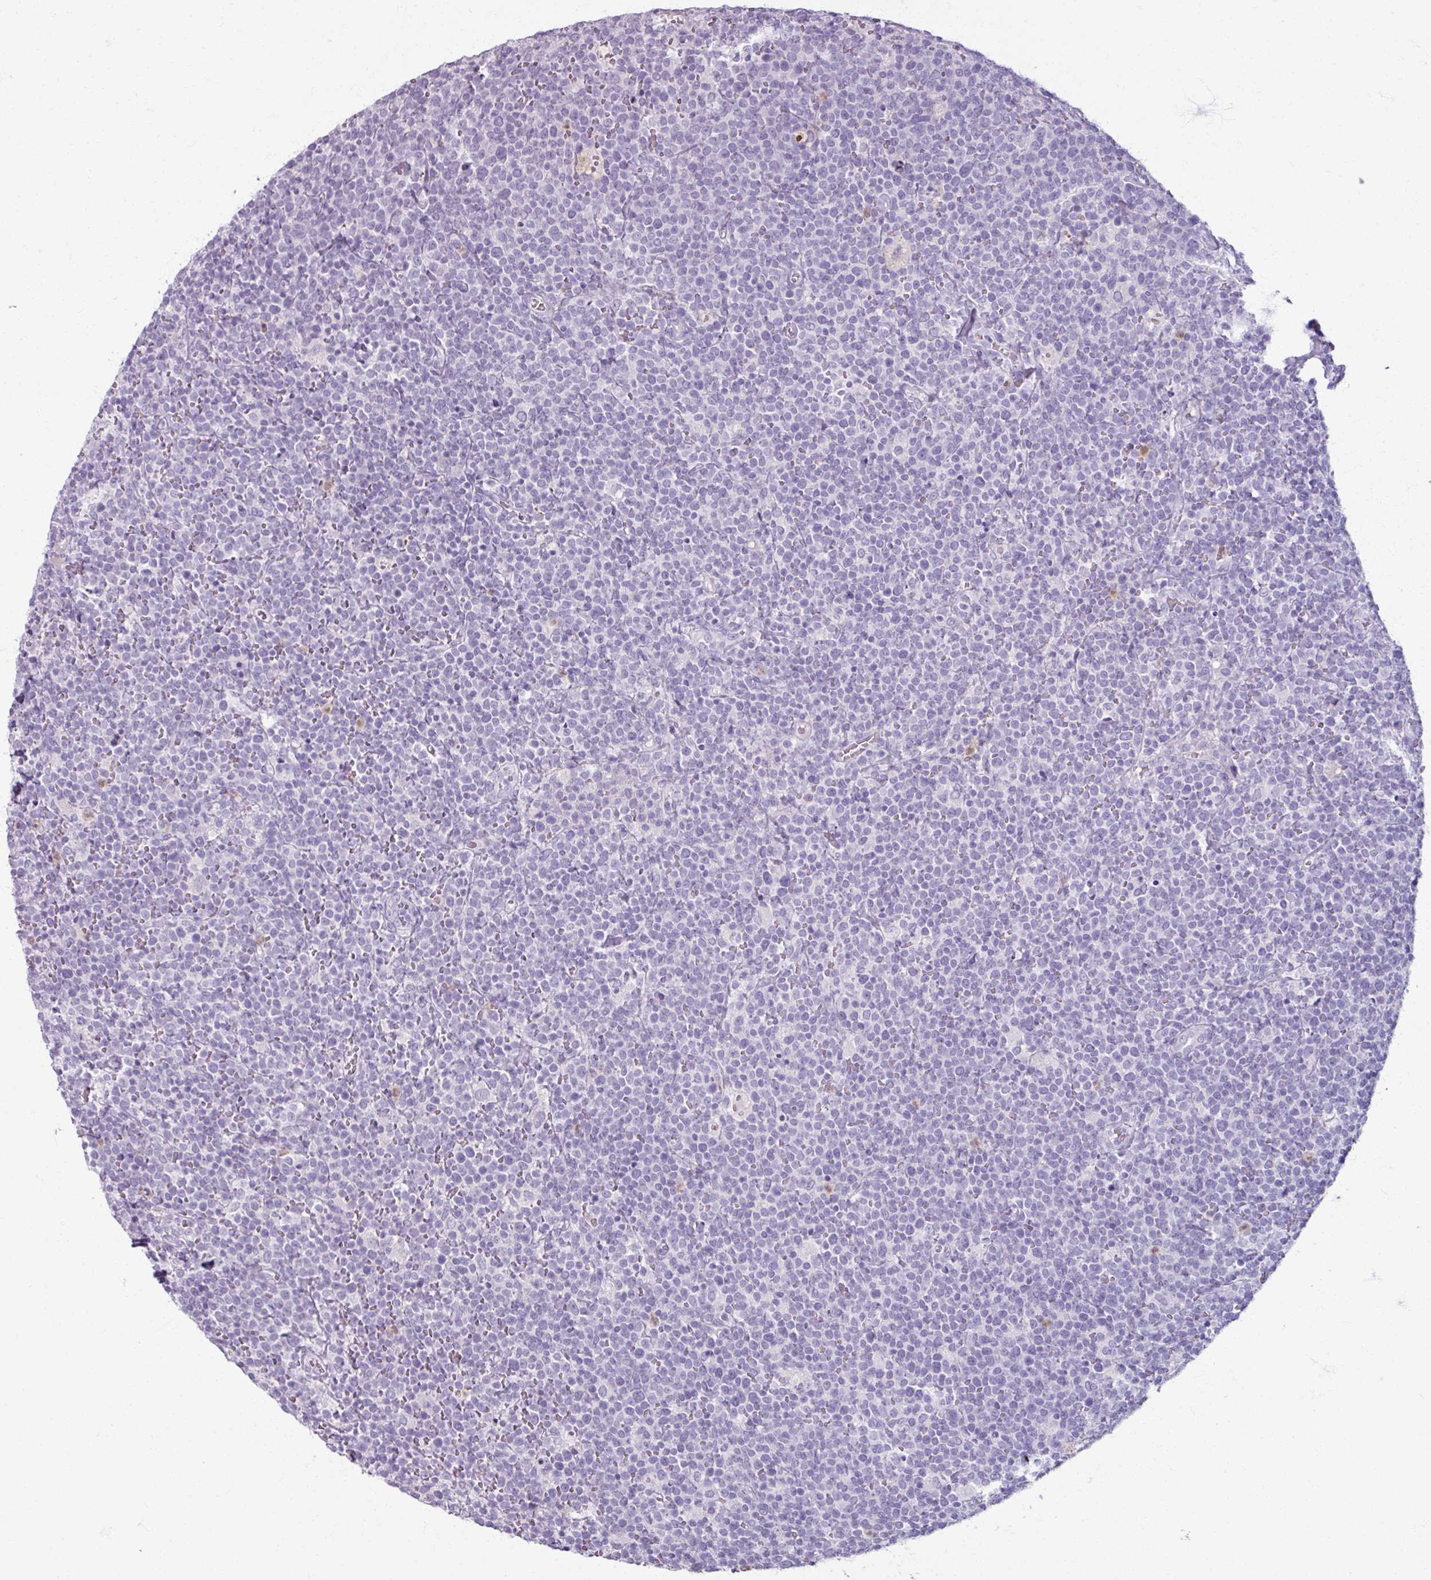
{"staining": {"intensity": "negative", "quantity": "none", "location": "none"}, "tissue": "lymphoma", "cell_type": "Tumor cells", "image_type": "cancer", "snomed": [{"axis": "morphology", "description": "Malignant lymphoma, non-Hodgkin's type, High grade"}, {"axis": "topography", "description": "Lymph node"}], "caption": "Immunohistochemistry (IHC) histopathology image of high-grade malignant lymphoma, non-Hodgkin's type stained for a protein (brown), which demonstrates no expression in tumor cells.", "gene": "ARG1", "patient": {"sex": "male", "age": 61}}